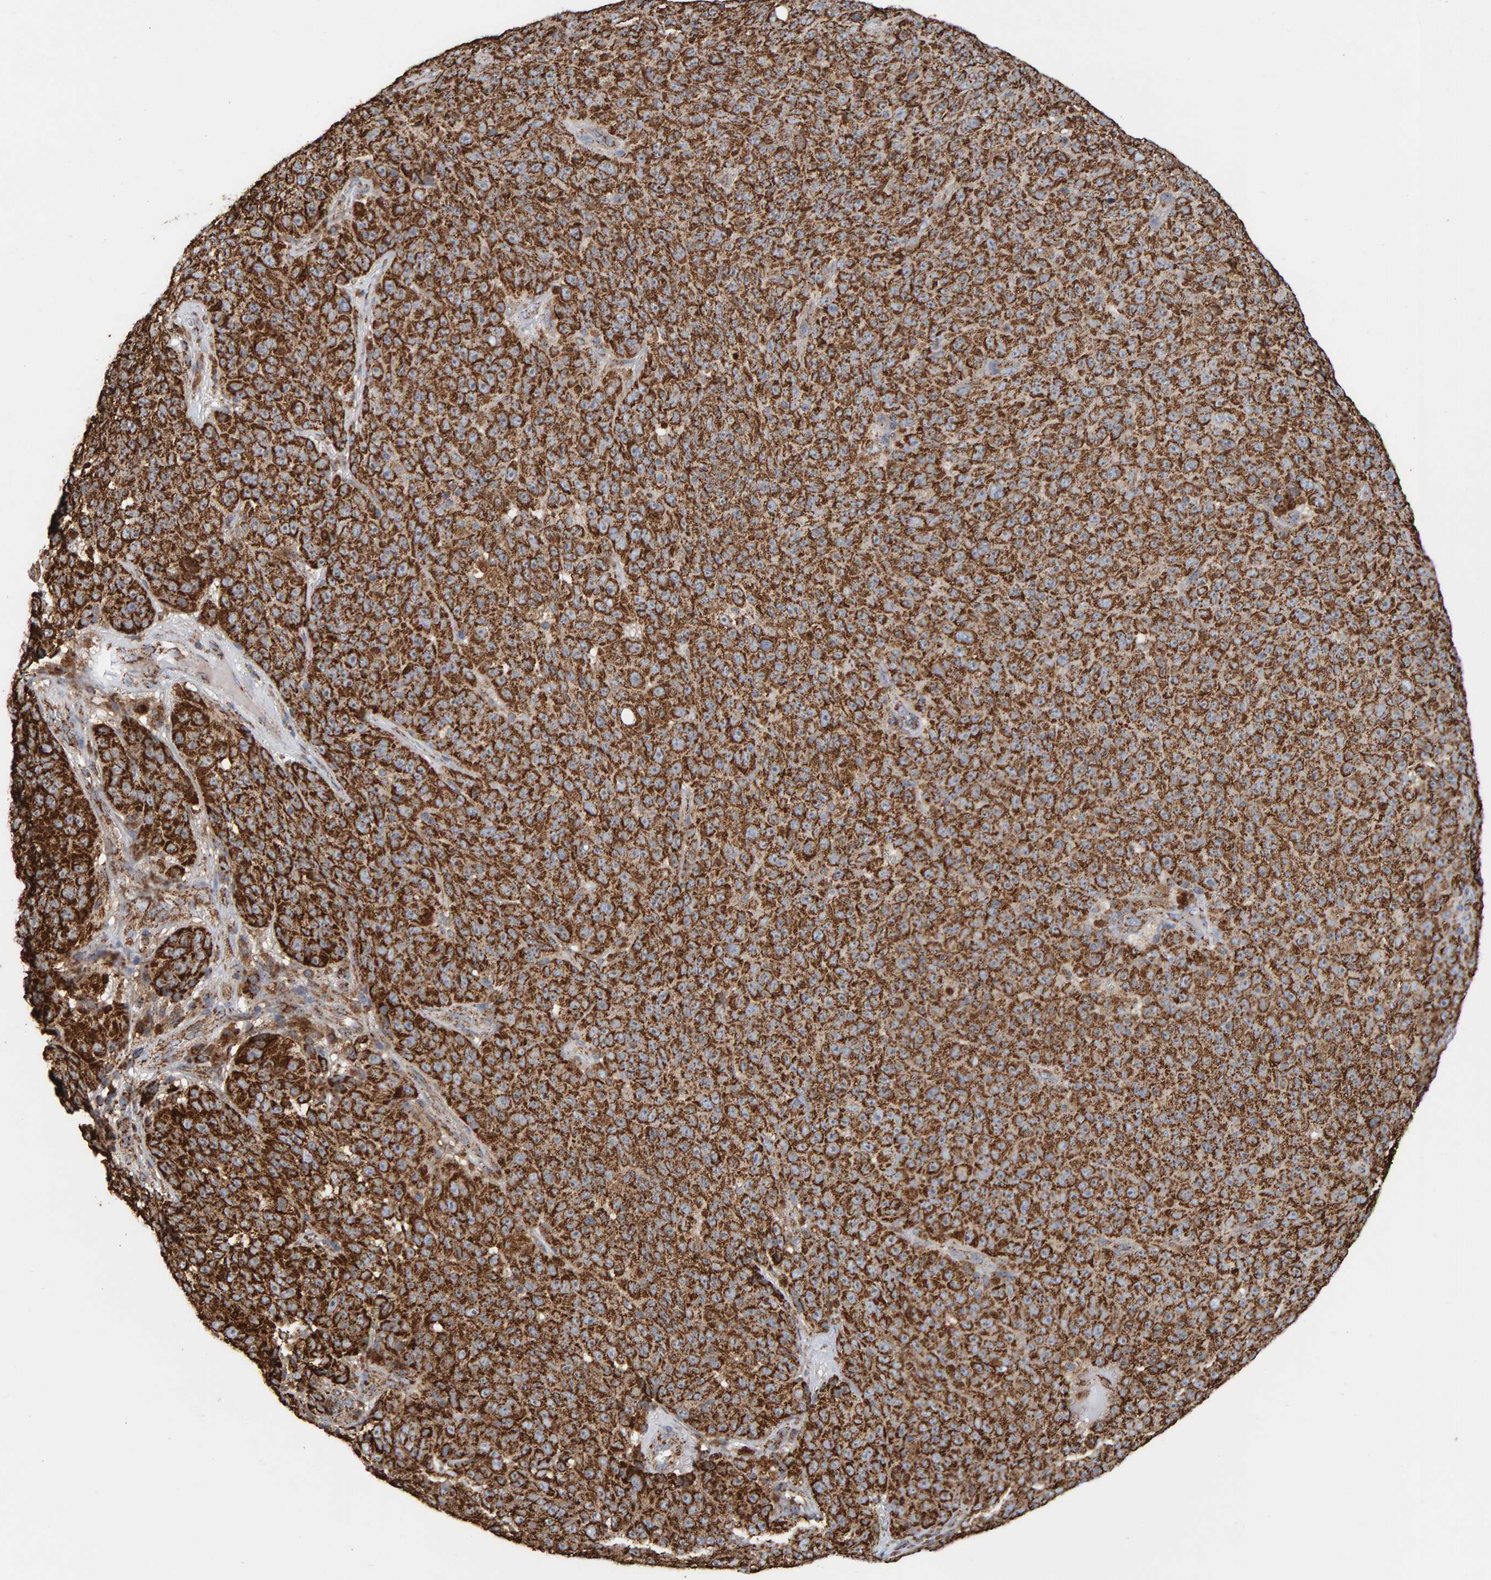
{"staining": {"intensity": "moderate", "quantity": ">75%", "location": "cytoplasmic/membranous"}, "tissue": "melanoma", "cell_type": "Tumor cells", "image_type": "cancer", "snomed": [{"axis": "morphology", "description": "Malignant melanoma, NOS"}, {"axis": "topography", "description": "Skin"}], "caption": "Malignant melanoma stained for a protein displays moderate cytoplasmic/membranous positivity in tumor cells.", "gene": "MRPL45", "patient": {"sex": "female", "age": 82}}